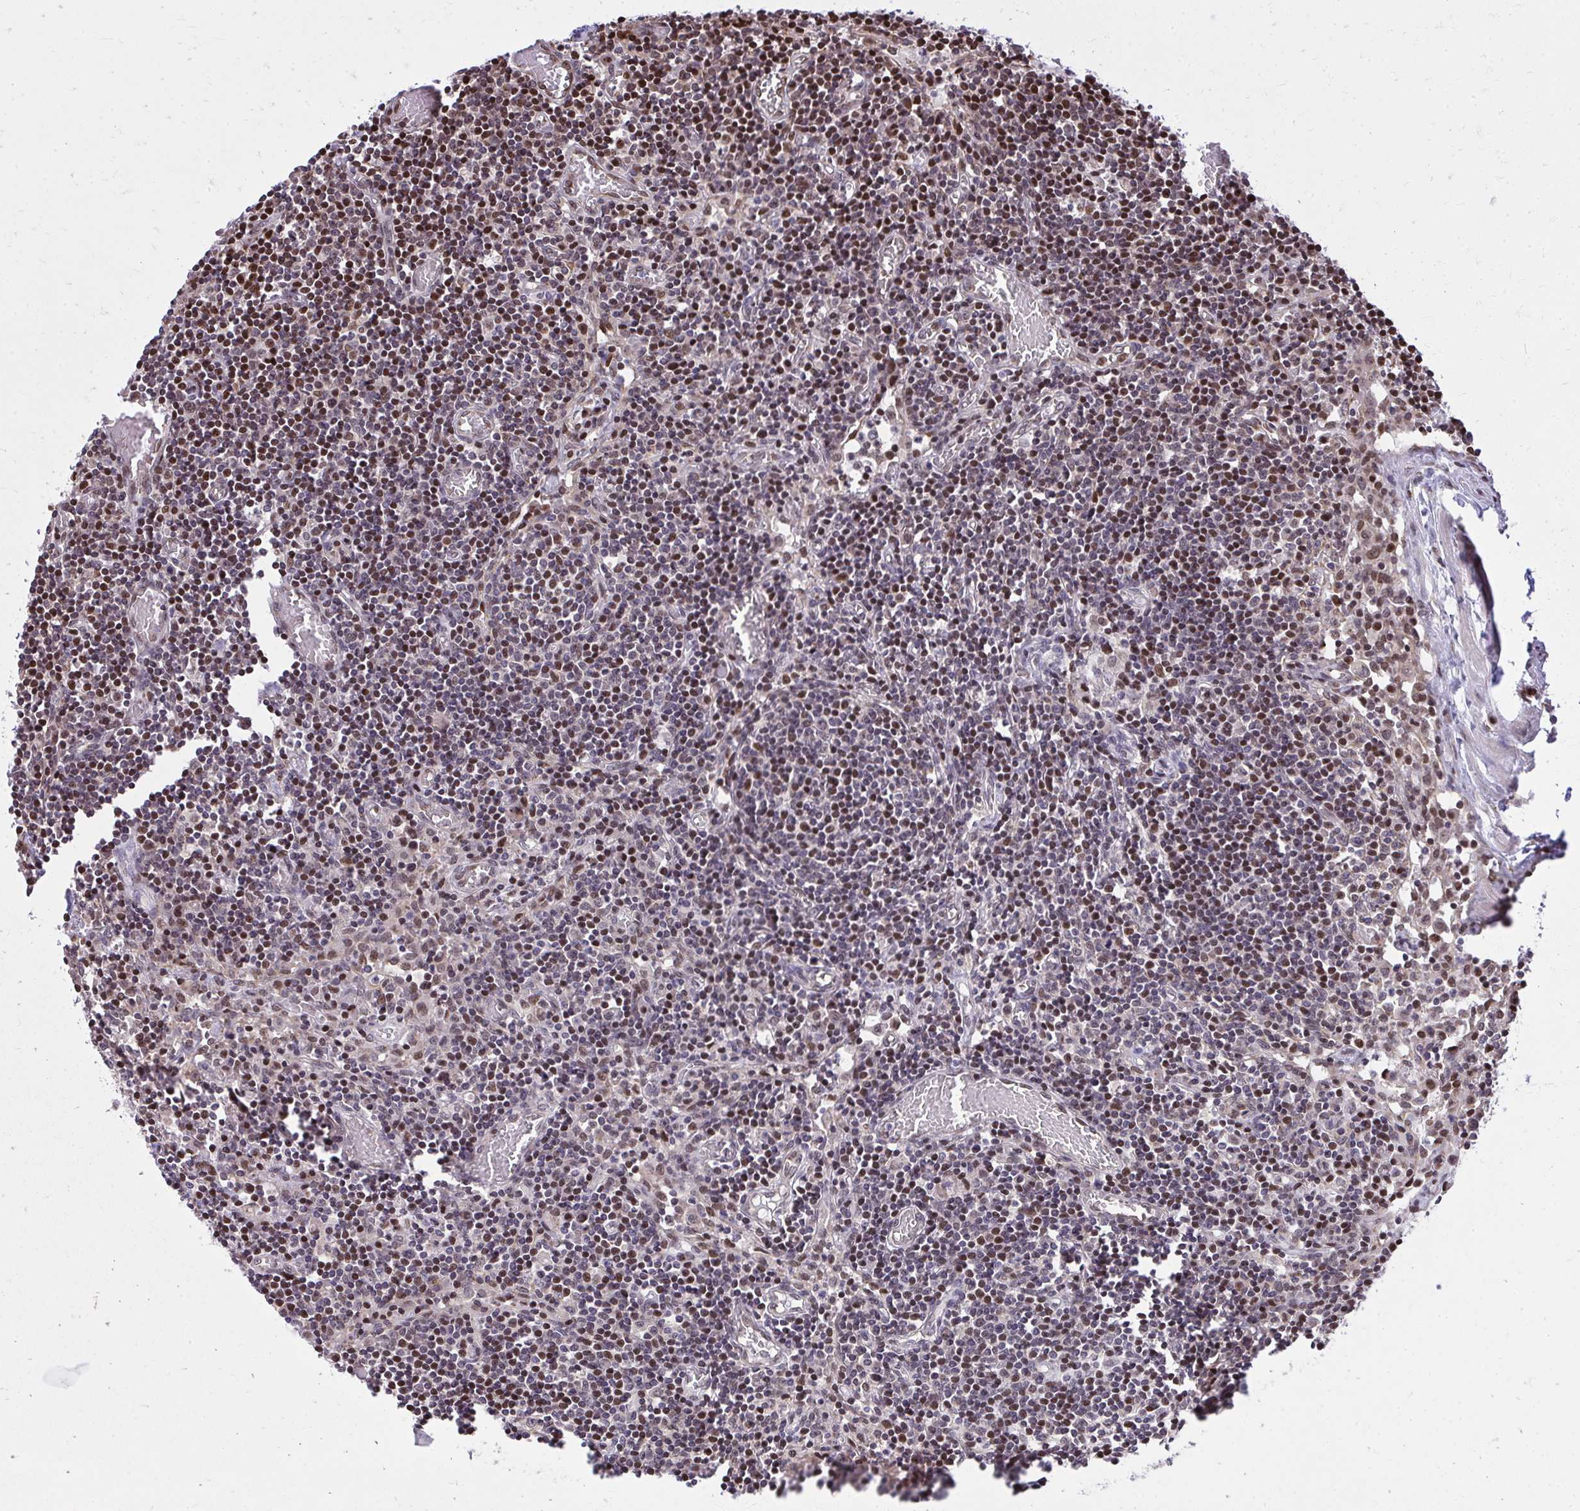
{"staining": {"intensity": "weak", "quantity": "25%-75%", "location": "nuclear"}, "tissue": "lymph node", "cell_type": "Germinal center cells", "image_type": "normal", "snomed": [{"axis": "morphology", "description": "Normal tissue, NOS"}, {"axis": "topography", "description": "Lymph node"}], "caption": "An image of human lymph node stained for a protein reveals weak nuclear brown staining in germinal center cells.", "gene": "PIGY", "patient": {"sex": "male", "age": 66}}